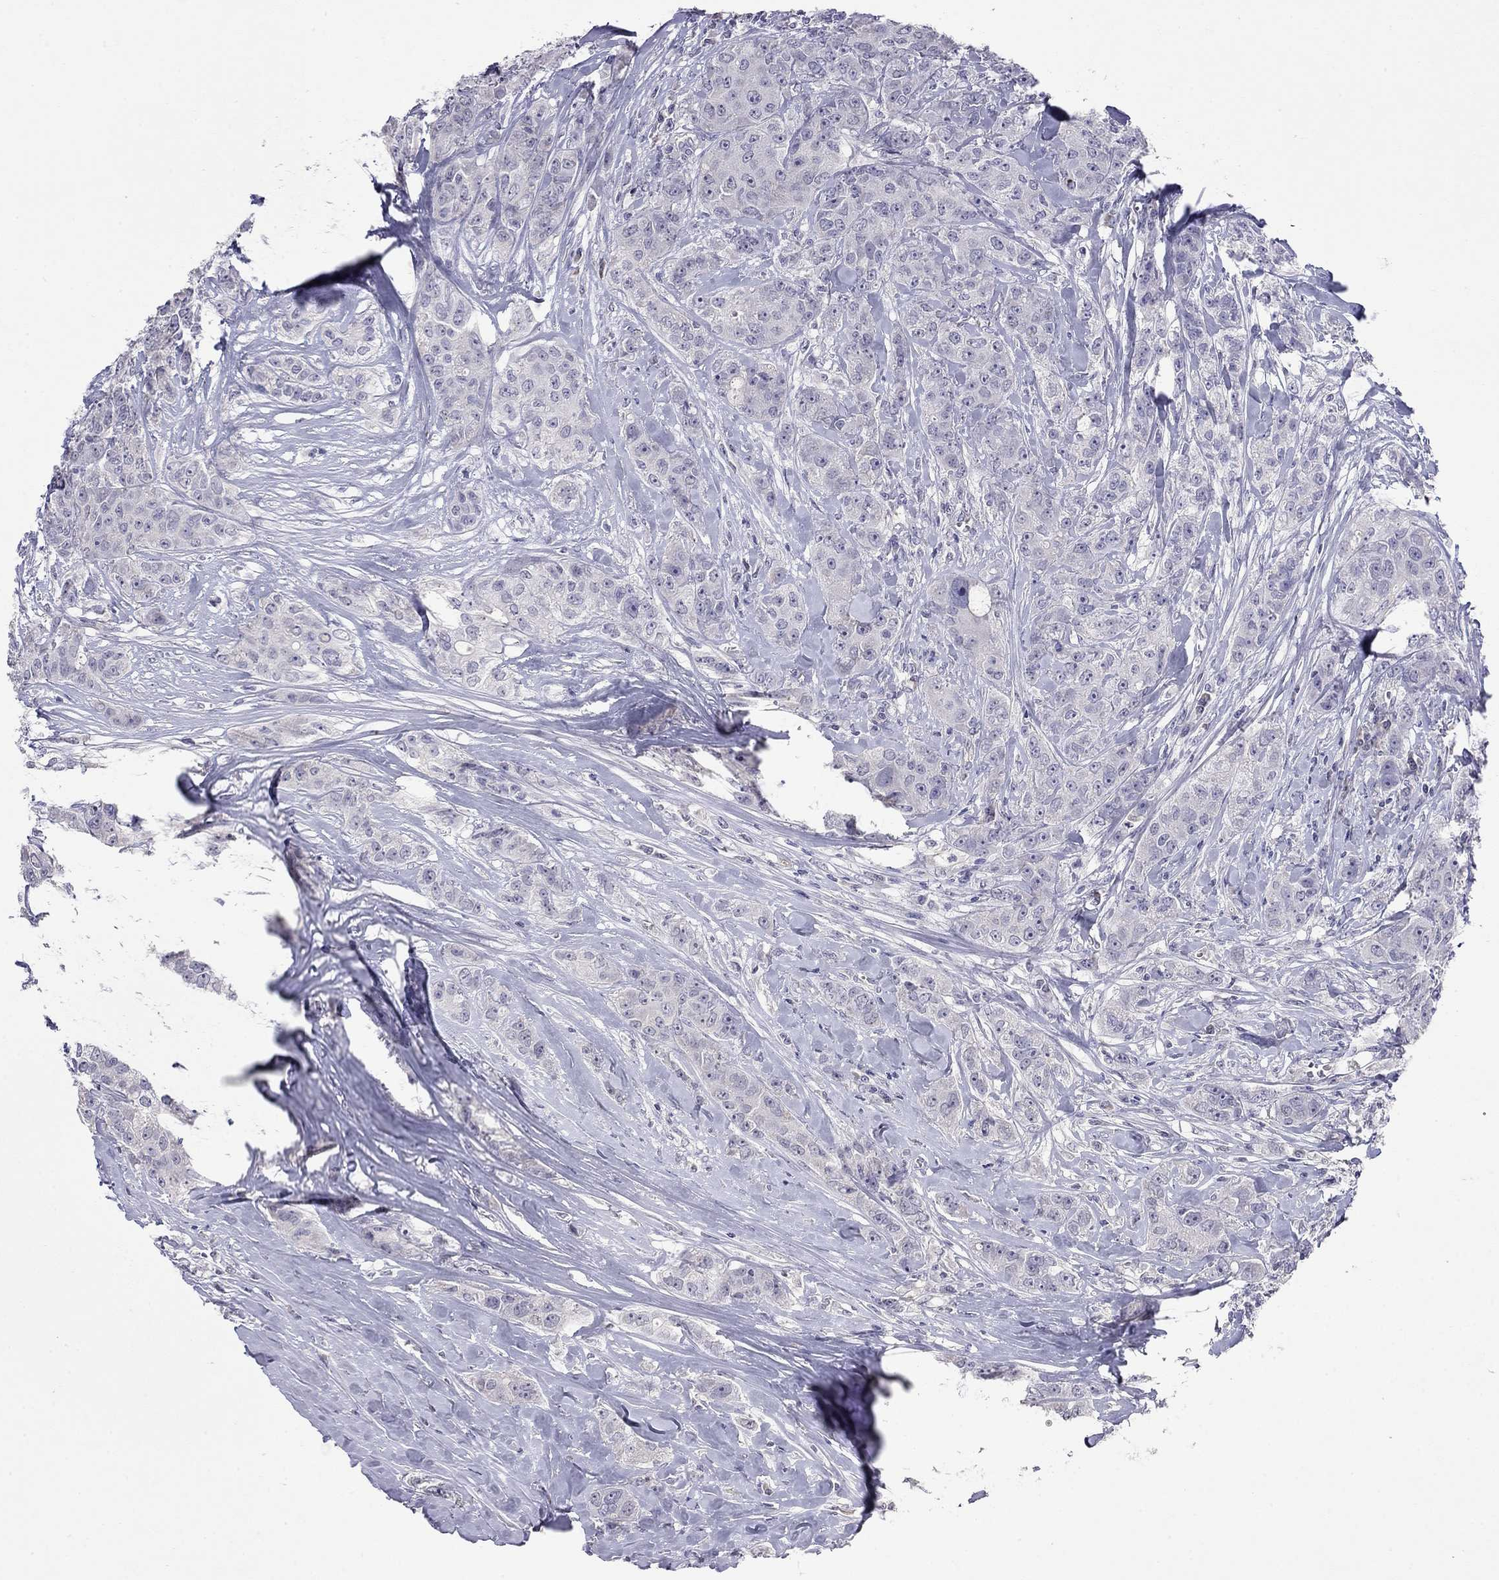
{"staining": {"intensity": "negative", "quantity": "none", "location": "none"}, "tissue": "breast cancer", "cell_type": "Tumor cells", "image_type": "cancer", "snomed": [{"axis": "morphology", "description": "Duct carcinoma"}, {"axis": "topography", "description": "Breast"}], "caption": "A photomicrograph of human infiltrating ductal carcinoma (breast) is negative for staining in tumor cells.", "gene": "WNK3", "patient": {"sex": "female", "age": 43}}